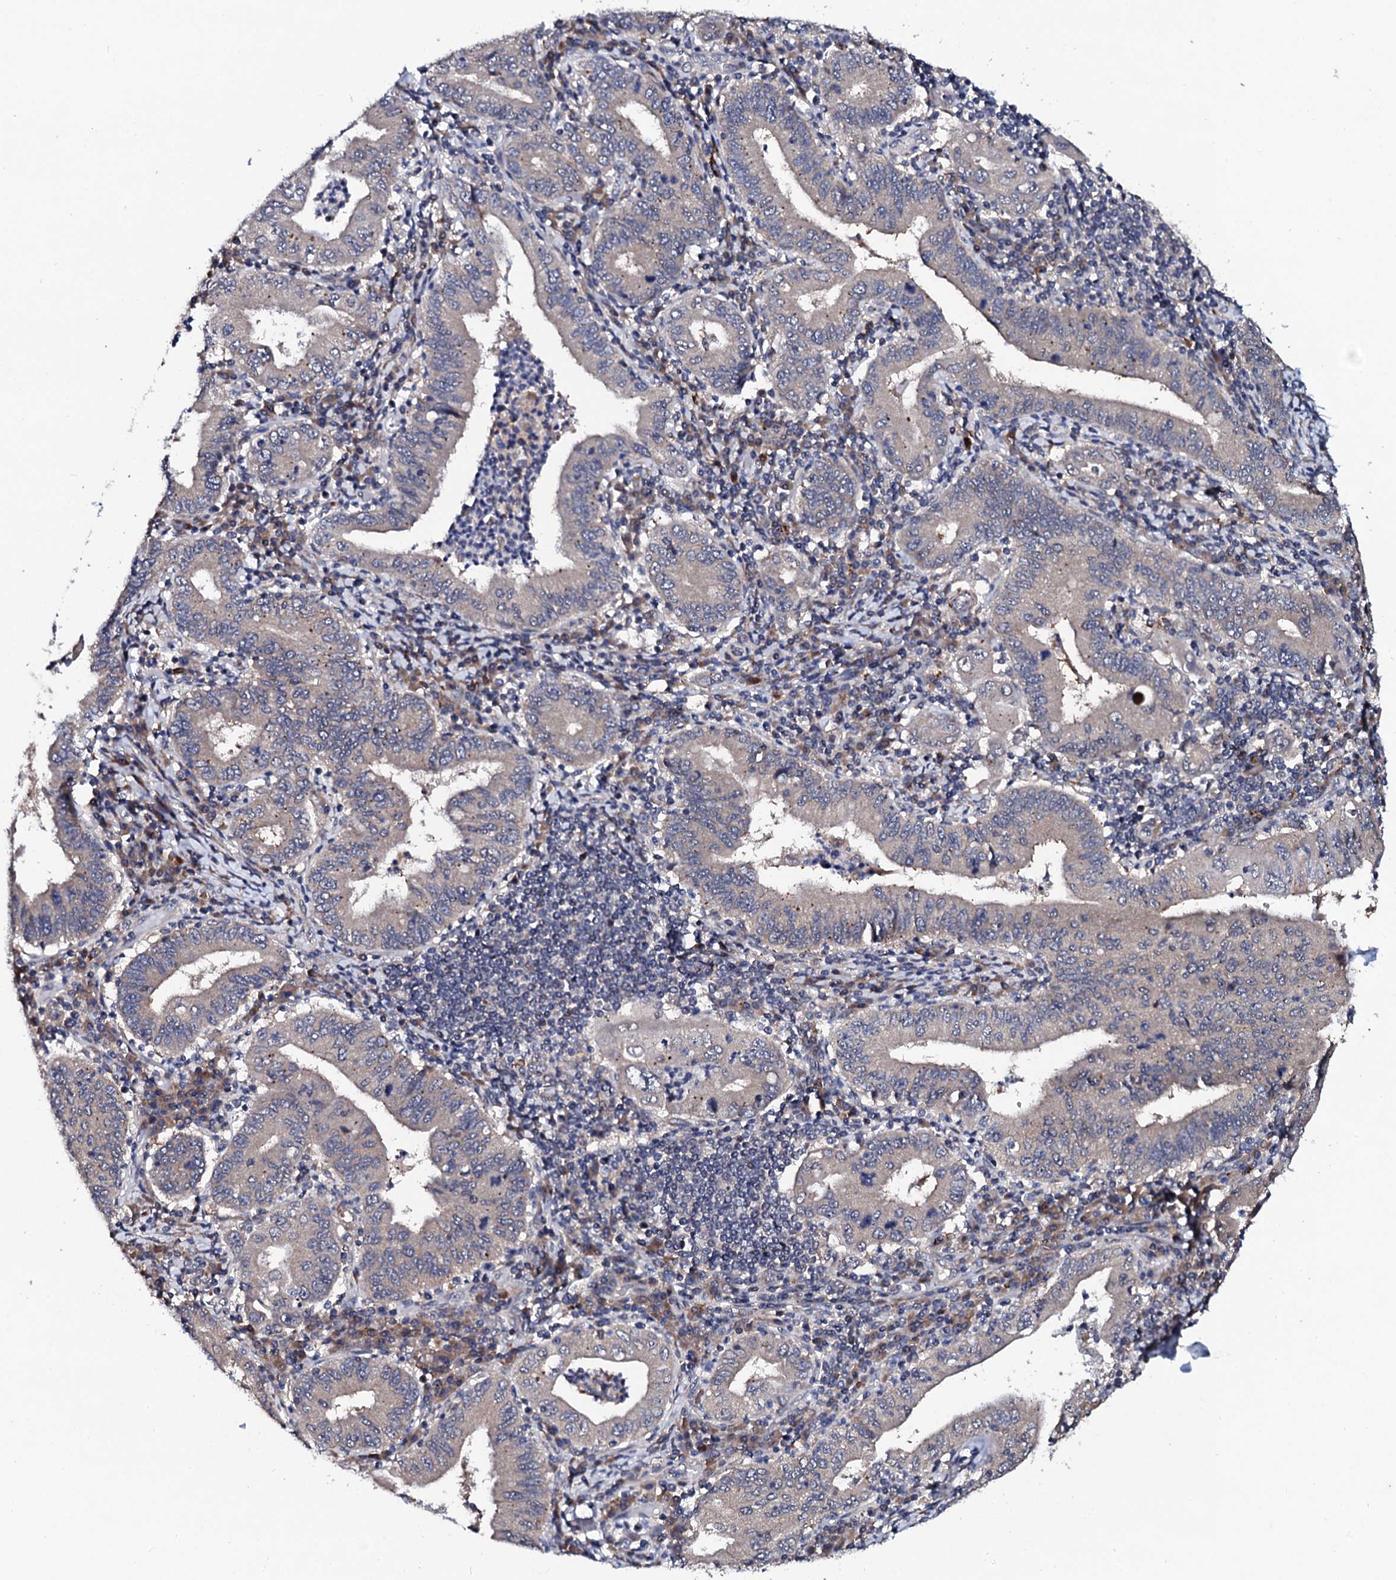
{"staining": {"intensity": "negative", "quantity": "none", "location": "none"}, "tissue": "stomach cancer", "cell_type": "Tumor cells", "image_type": "cancer", "snomed": [{"axis": "morphology", "description": "Normal tissue, NOS"}, {"axis": "morphology", "description": "Adenocarcinoma, NOS"}, {"axis": "topography", "description": "Esophagus"}, {"axis": "topography", "description": "Stomach, upper"}, {"axis": "topography", "description": "Peripheral nerve tissue"}], "caption": "The immunohistochemistry (IHC) histopathology image has no significant staining in tumor cells of stomach adenocarcinoma tissue. The staining was performed using DAB (3,3'-diaminobenzidine) to visualize the protein expression in brown, while the nuclei were stained in blue with hematoxylin (Magnification: 20x).", "gene": "IP6K1", "patient": {"sex": "male", "age": 62}}